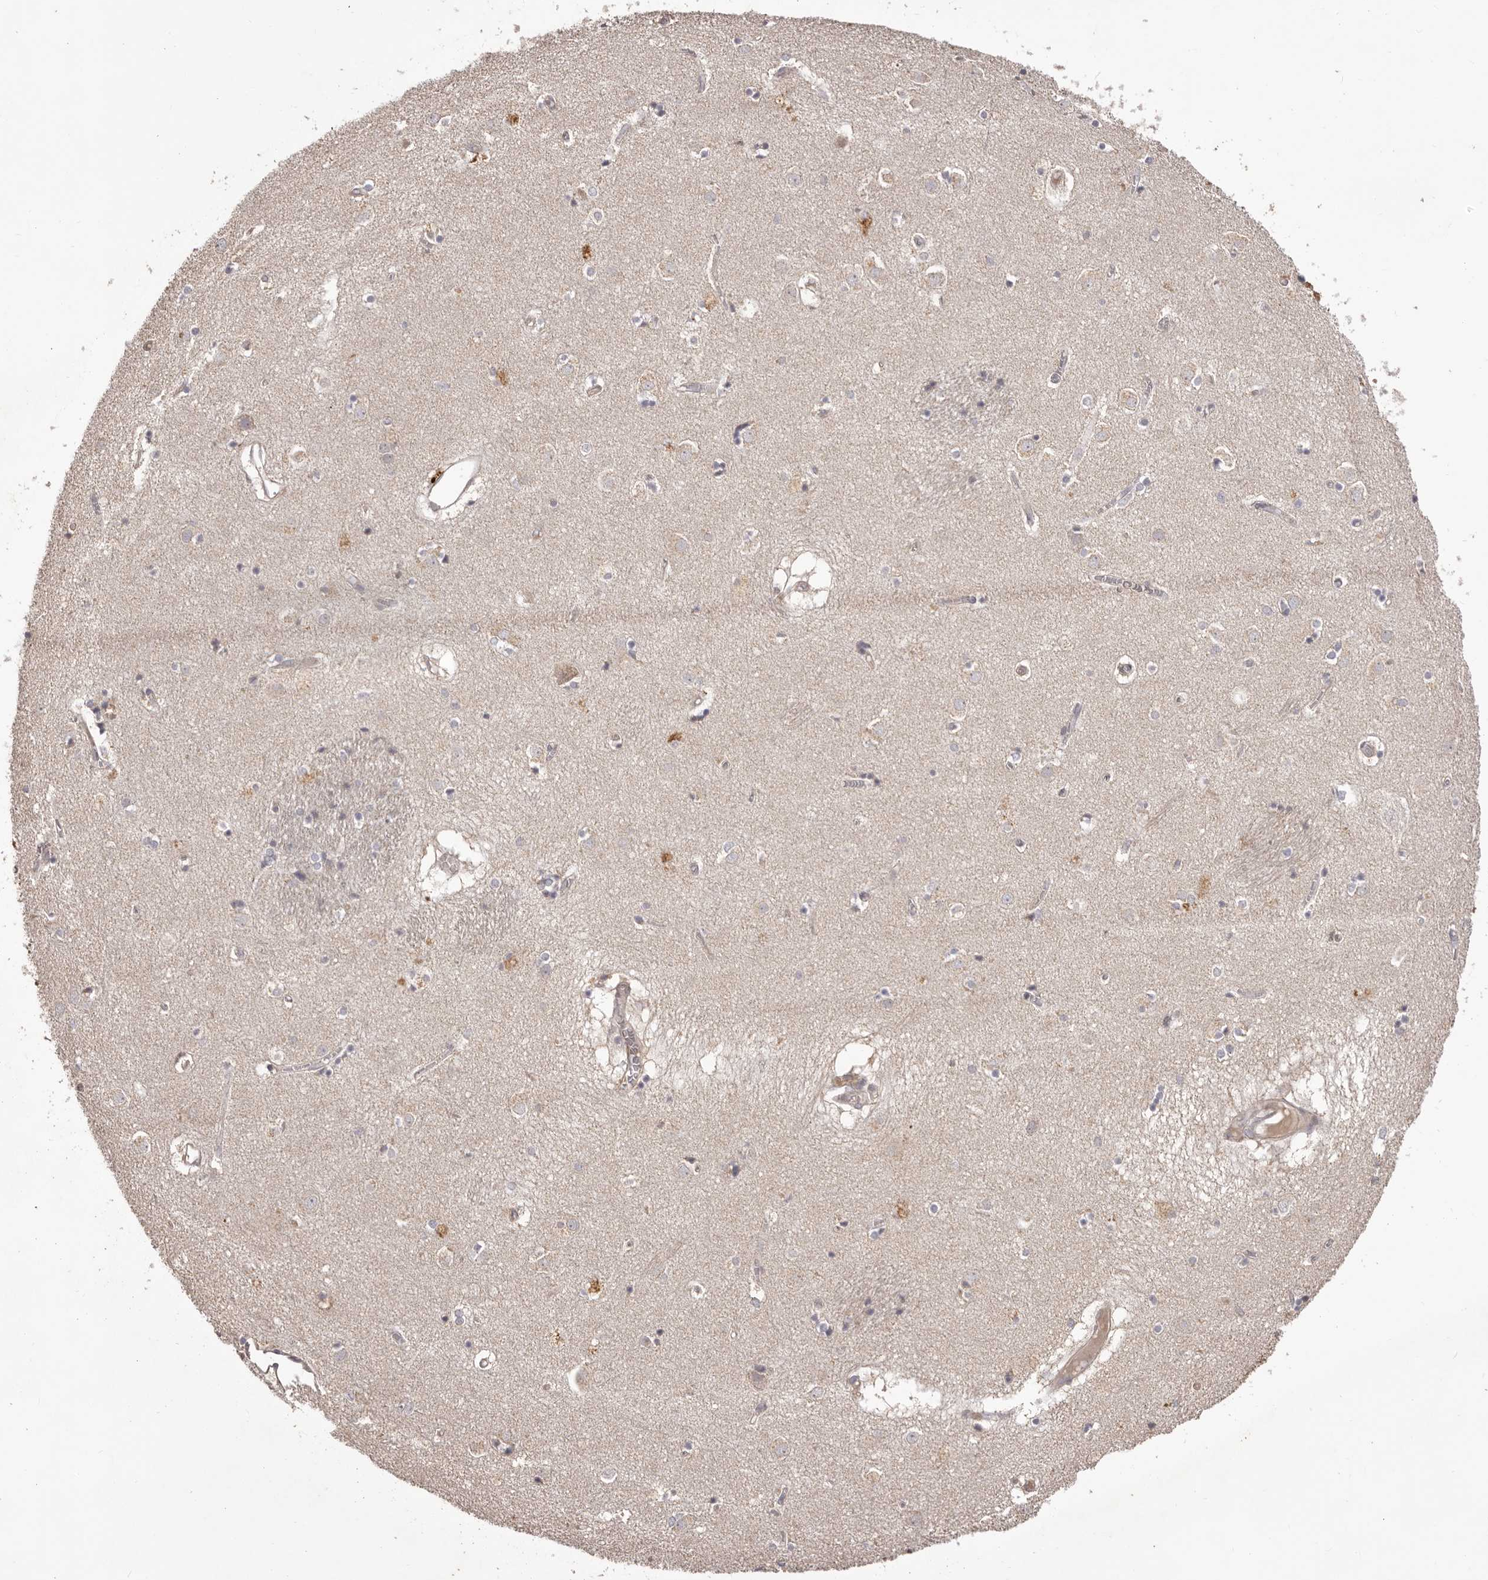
{"staining": {"intensity": "weak", "quantity": "<25%", "location": "cytoplasmic/membranous"}, "tissue": "caudate", "cell_type": "Glial cells", "image_type": "normal", "snomed": [{"axis": "morphology", "description": "Normal tissue, NOS"}, {"axis": "topography", "description": "Lateral ventricle wall"}], "caption": "Immunohistochemical staining of unremarkable human caudate reveals no significant expression in glial cells. (Immunohistochemistry, brightfield microscopy, high magnification).", "gene": "HRH1", "patient": {"sex": "male", "age": 70}}